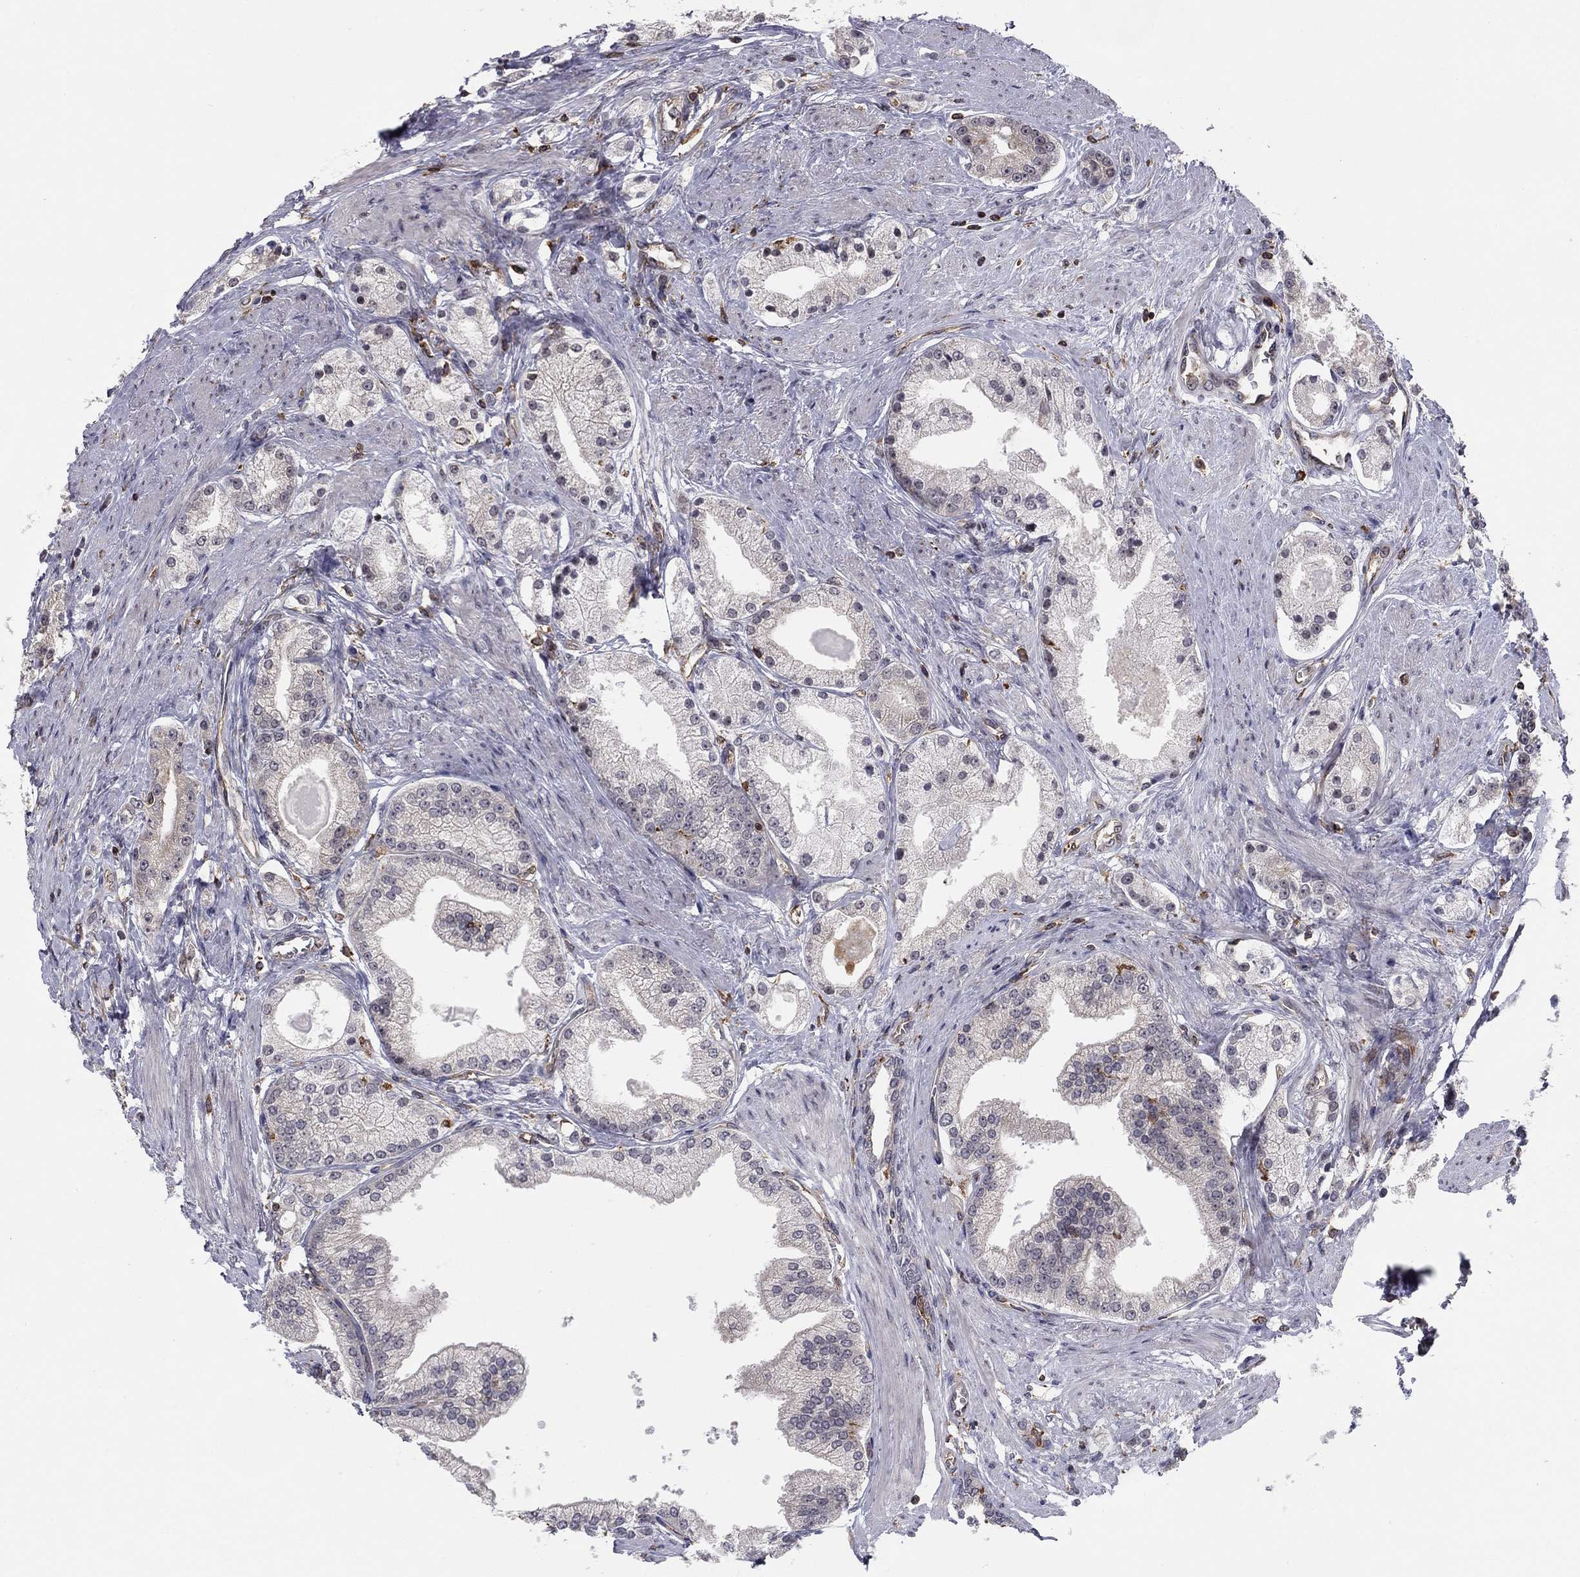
{"staining": {"intensity": "negative", "quantity": "none", "location": "none"}, "tissue": "prostate cancer", "cell_type": "Tumor cells", "image_type": "cancer", "snomed": [{"axis": "morphology", "description": "Adenocarcinoma, NOS"}, {"axis": "topography", "description": "Prostate and seminal vesicle, NOS"}, {"axis": "topography", "description": "Prostate"}], "caption": "Immunohistochemical staining of human prostate cancer (adenocarcinoma) shows no significant positivity in tumor cells.", "gene": "PLCB2", "patient": {"sex": "male", "age": 67}}